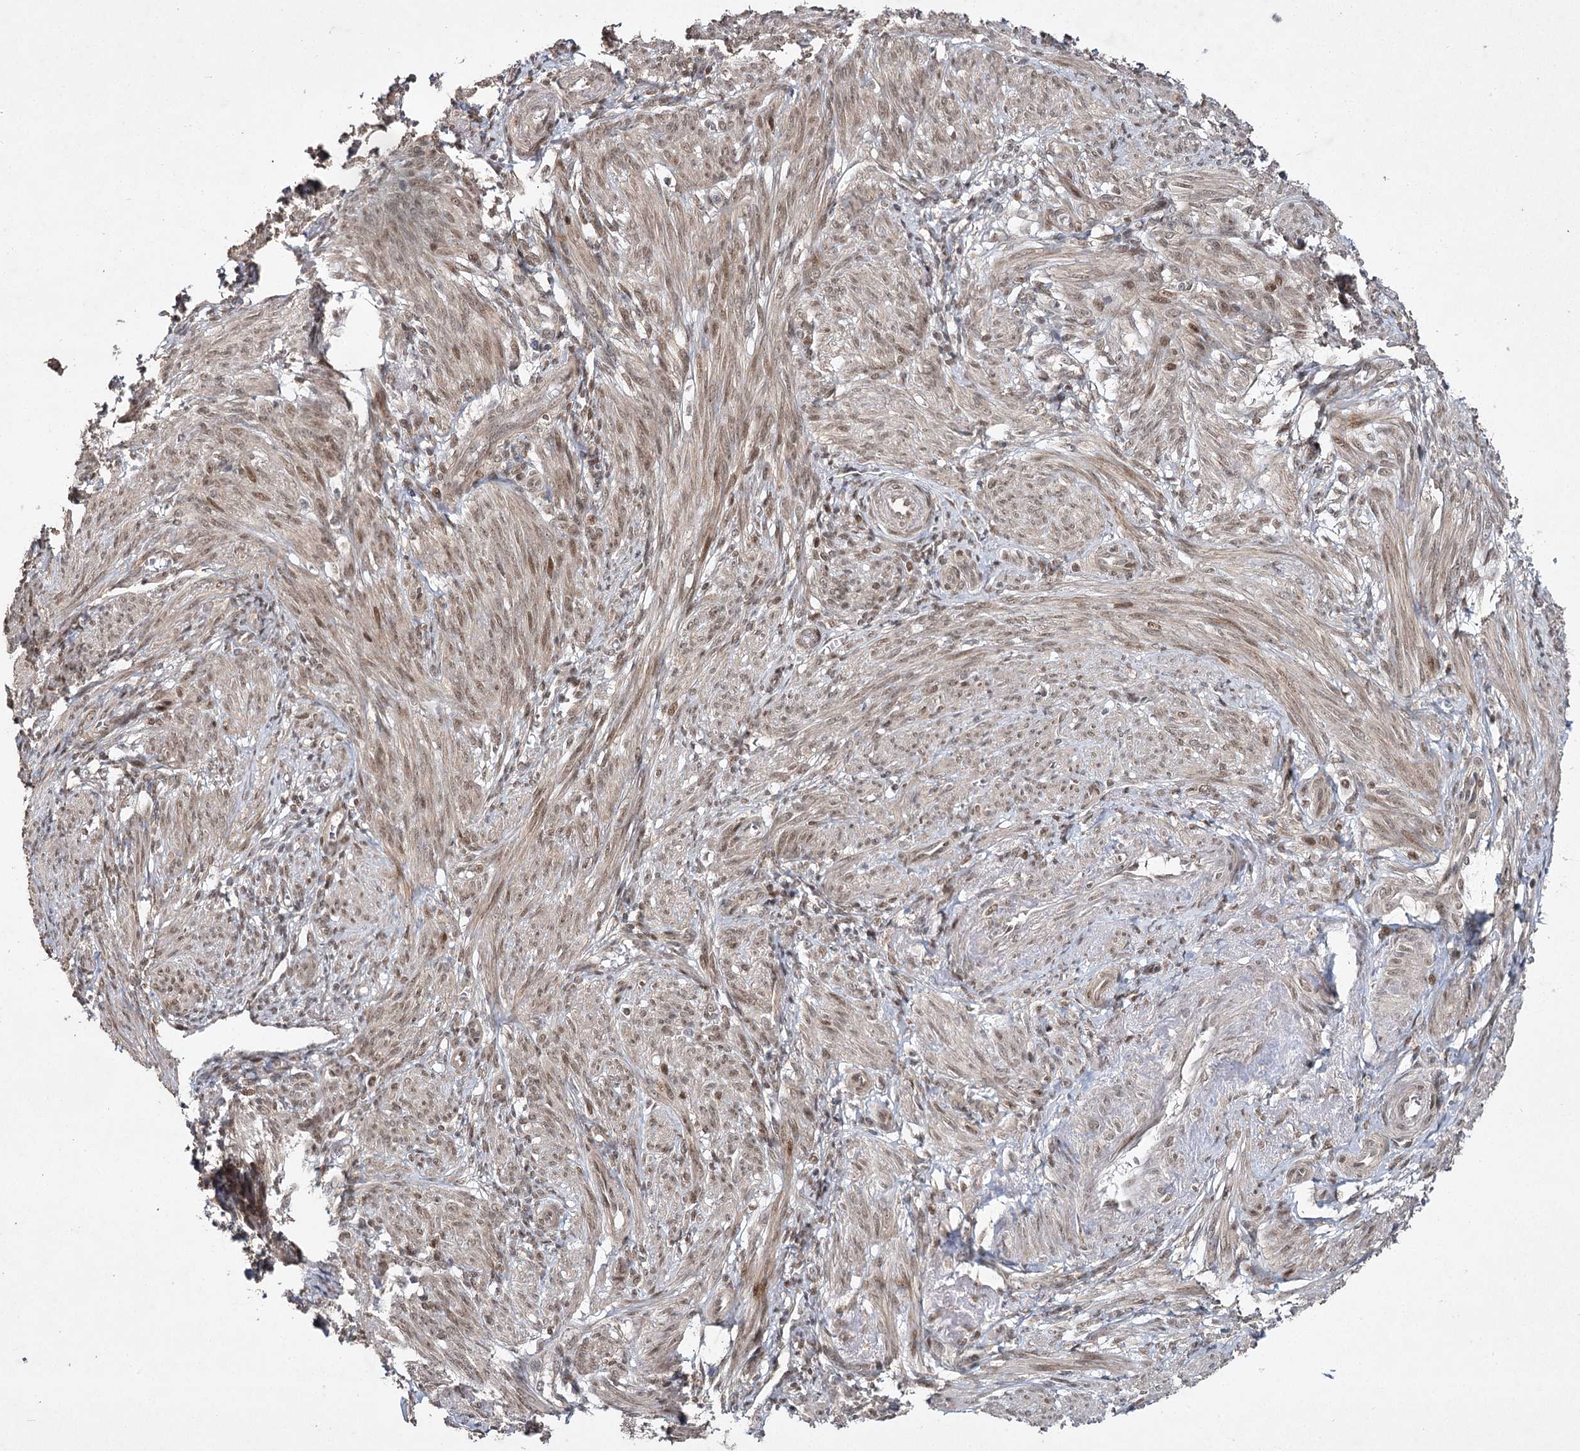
{"staining": {"intensity": "moderate", "quantity": ">75%", "location": "cytoplasmic/membranous,nuclear"}, "tissue": "smooth muscle", "cell_type": "Smooth muscle cells", "image_type": "normal", "snomed": [{"axis": "morphology", "description": "Normal tissue, NOS"}, {"axis": "topography", "description": "Smooth muscle"}], "caption": "Immunohistochemical staining of unremarkable smooth muscle exhibits >75% levels of moderate cytoplasmic/membranous,nuclear protein positivity in approximately >75% of smooth muscle cells.", "gene": "DCUN1D4", "patient": {"sex": "female", "age": 39}}